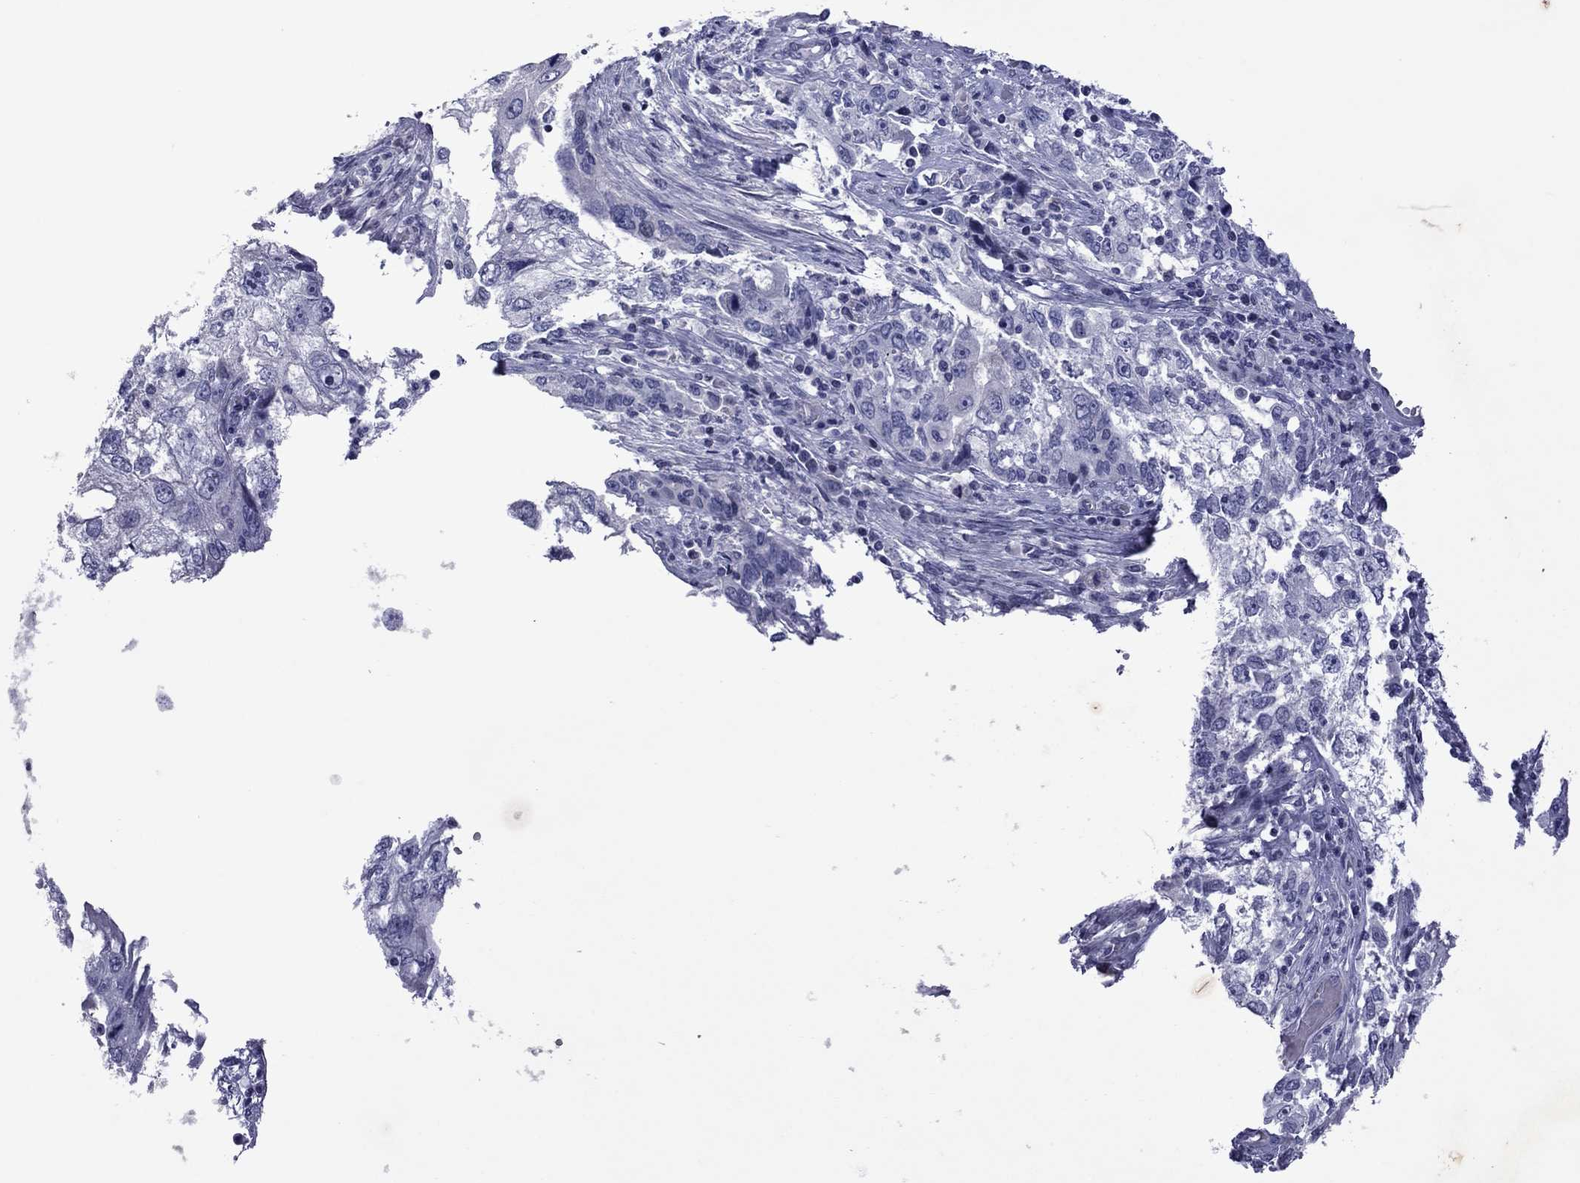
{"staining": {"intensity": "negative", "quantity": "none", "location": "none"}, "tissue": "cervical cancer", "cell_type": "Tumor cells", "image_type": "cancer", "snomed": [{"axis": "morphology", "description": "Squamous cell carcinoma, NOS"}, {"axis": "topography", "description": "Cervix"}], "caption": "Tumor cells show no significant positivity in cervical squamous cell carcinoma.", "gene": "PIWIL1", "patient": {"sex": "female", "age": 36}}